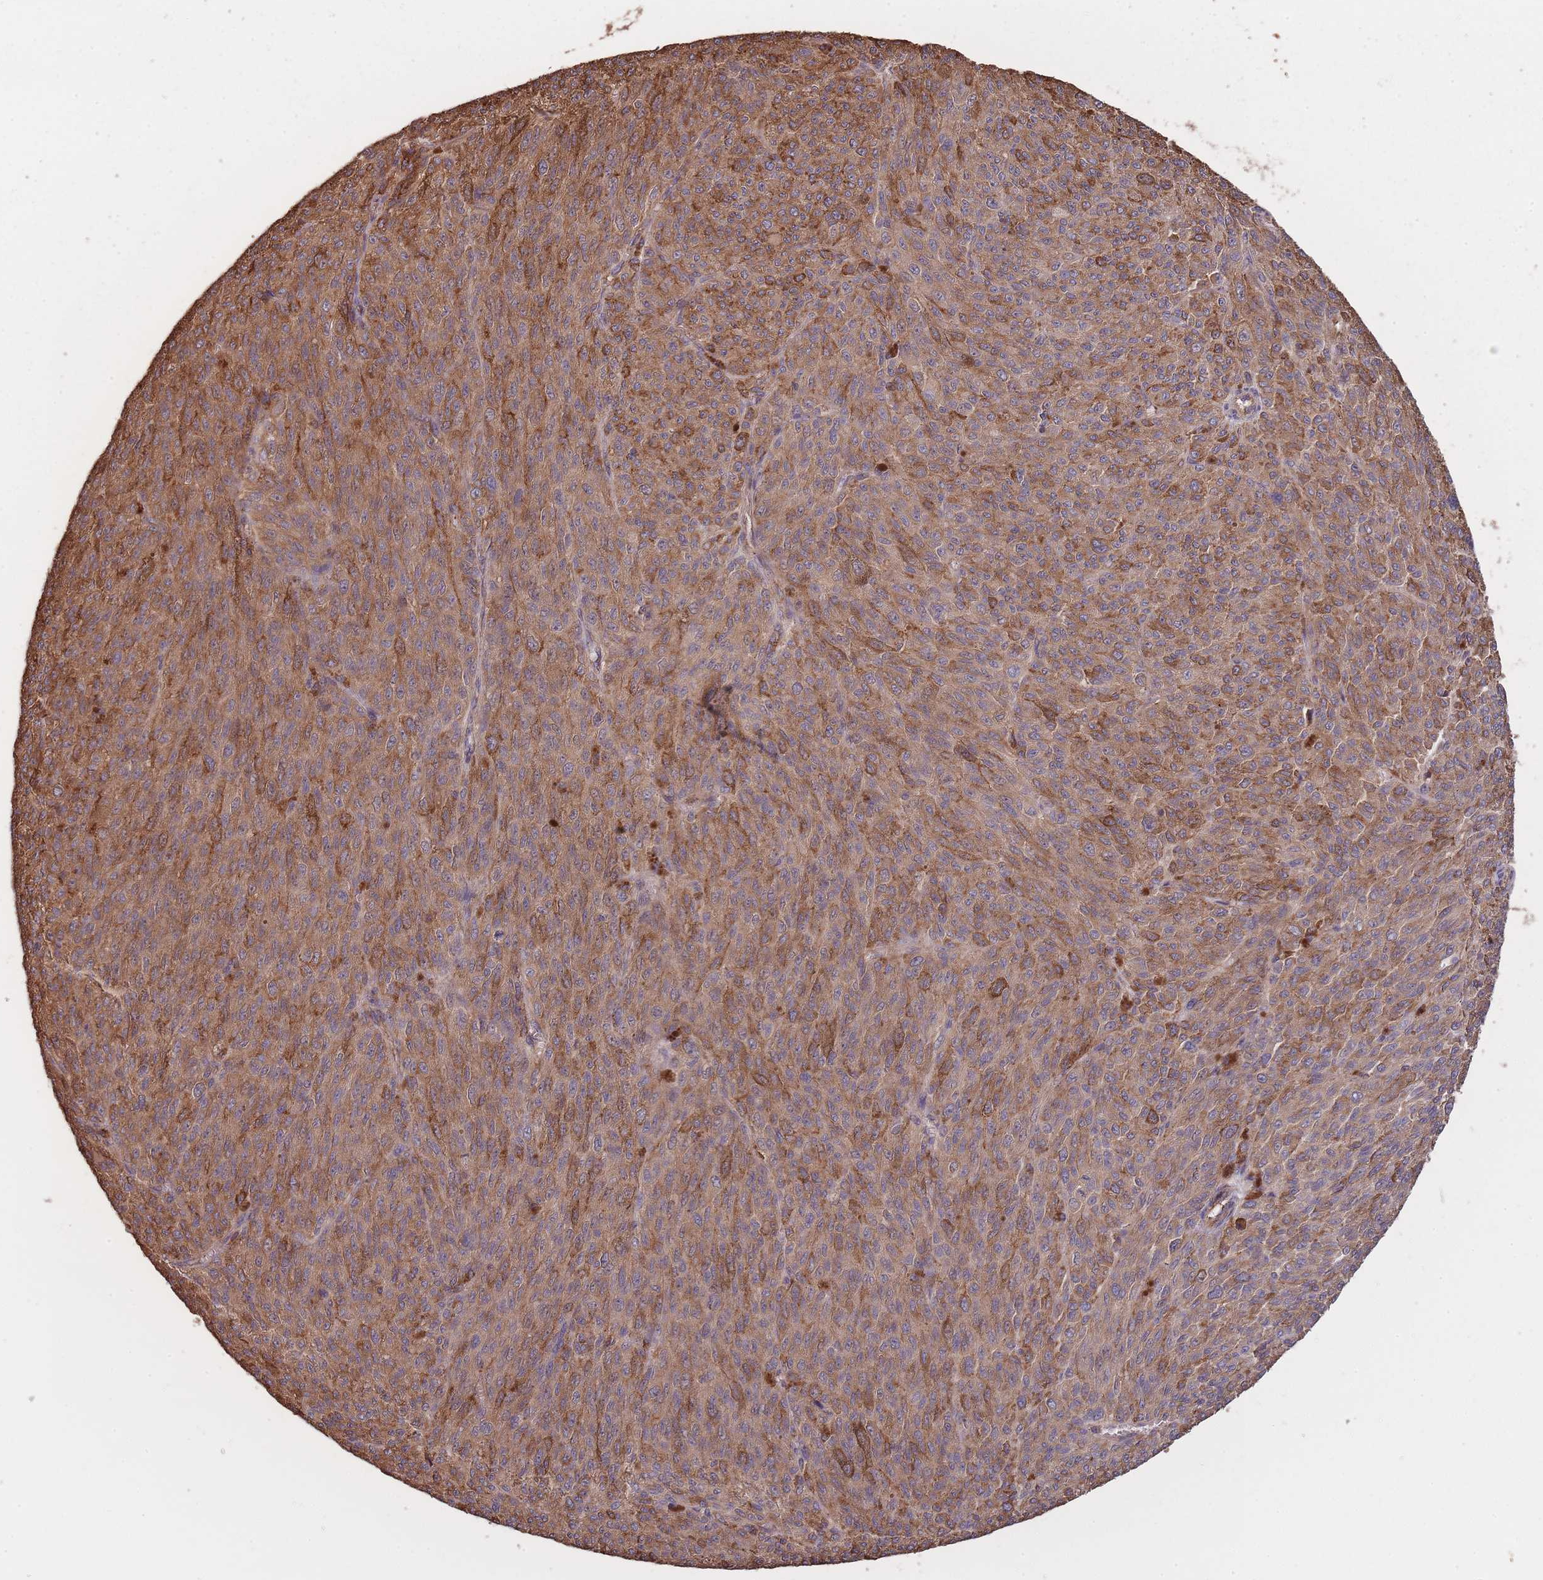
{"staining": {"intensity": "strong", "quantity": ">75%", "location": "cytoplasmic/membranous"}, "tissue": "melanoma", "cell_type": "Tumor cells", "image_type": "cancer", "snomed": [{"axis": "morphology", "description": "Malignant melanoma, NOS"}, {"axis": "topography", "description": "Skin"}], "caption": "Approximately >75% of tumor cells in malignant melanoma demonstrate strong cytoplasmic/membranous protein expression as visualized by brown immunohistochemical staining.", "gene": "ARMH3", "patient": {"sex": "female", "age": 52}}